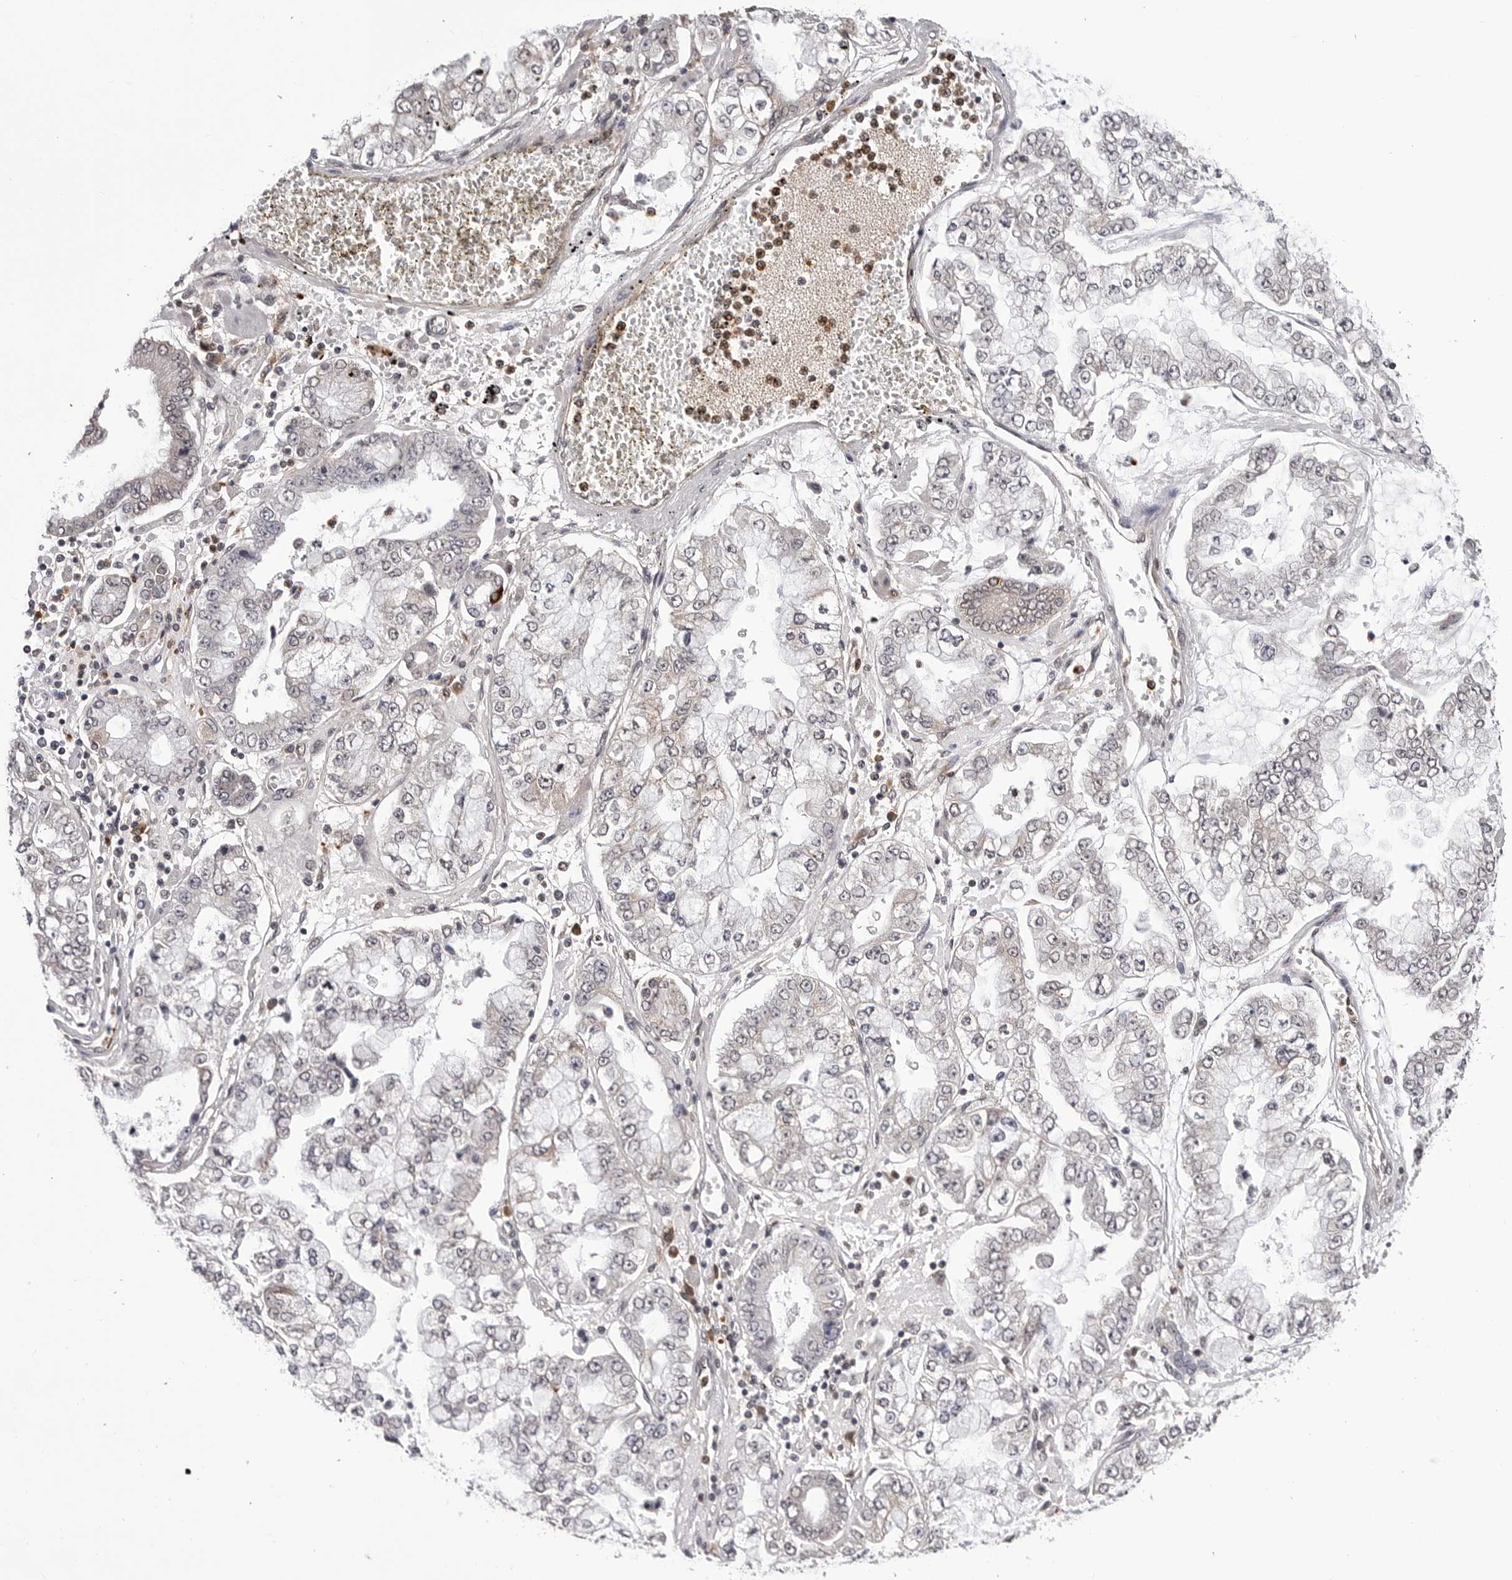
{"staining": {"intensity": "weak", "quantity": "<25%", "location": "cytoplasmic/membranous"}, "tissue": "stomach cancer", "cell_type": "Tumor cells", "image_type": "cancer", "snomed": [{"axis": "morphology", "description": "Adenocarcinoma, NOS"}, {"axis": "topography", "description": "Stomach"}], "caption": "DAB (3,3'-diaminobenzidine) immunohistochemical staining of human stomach cancer (adenocarcinoma) demonstrates no significant positivity in tumor cells.", "gene": "TRMT13", "patient": {"sex": "male", "age": 76}}